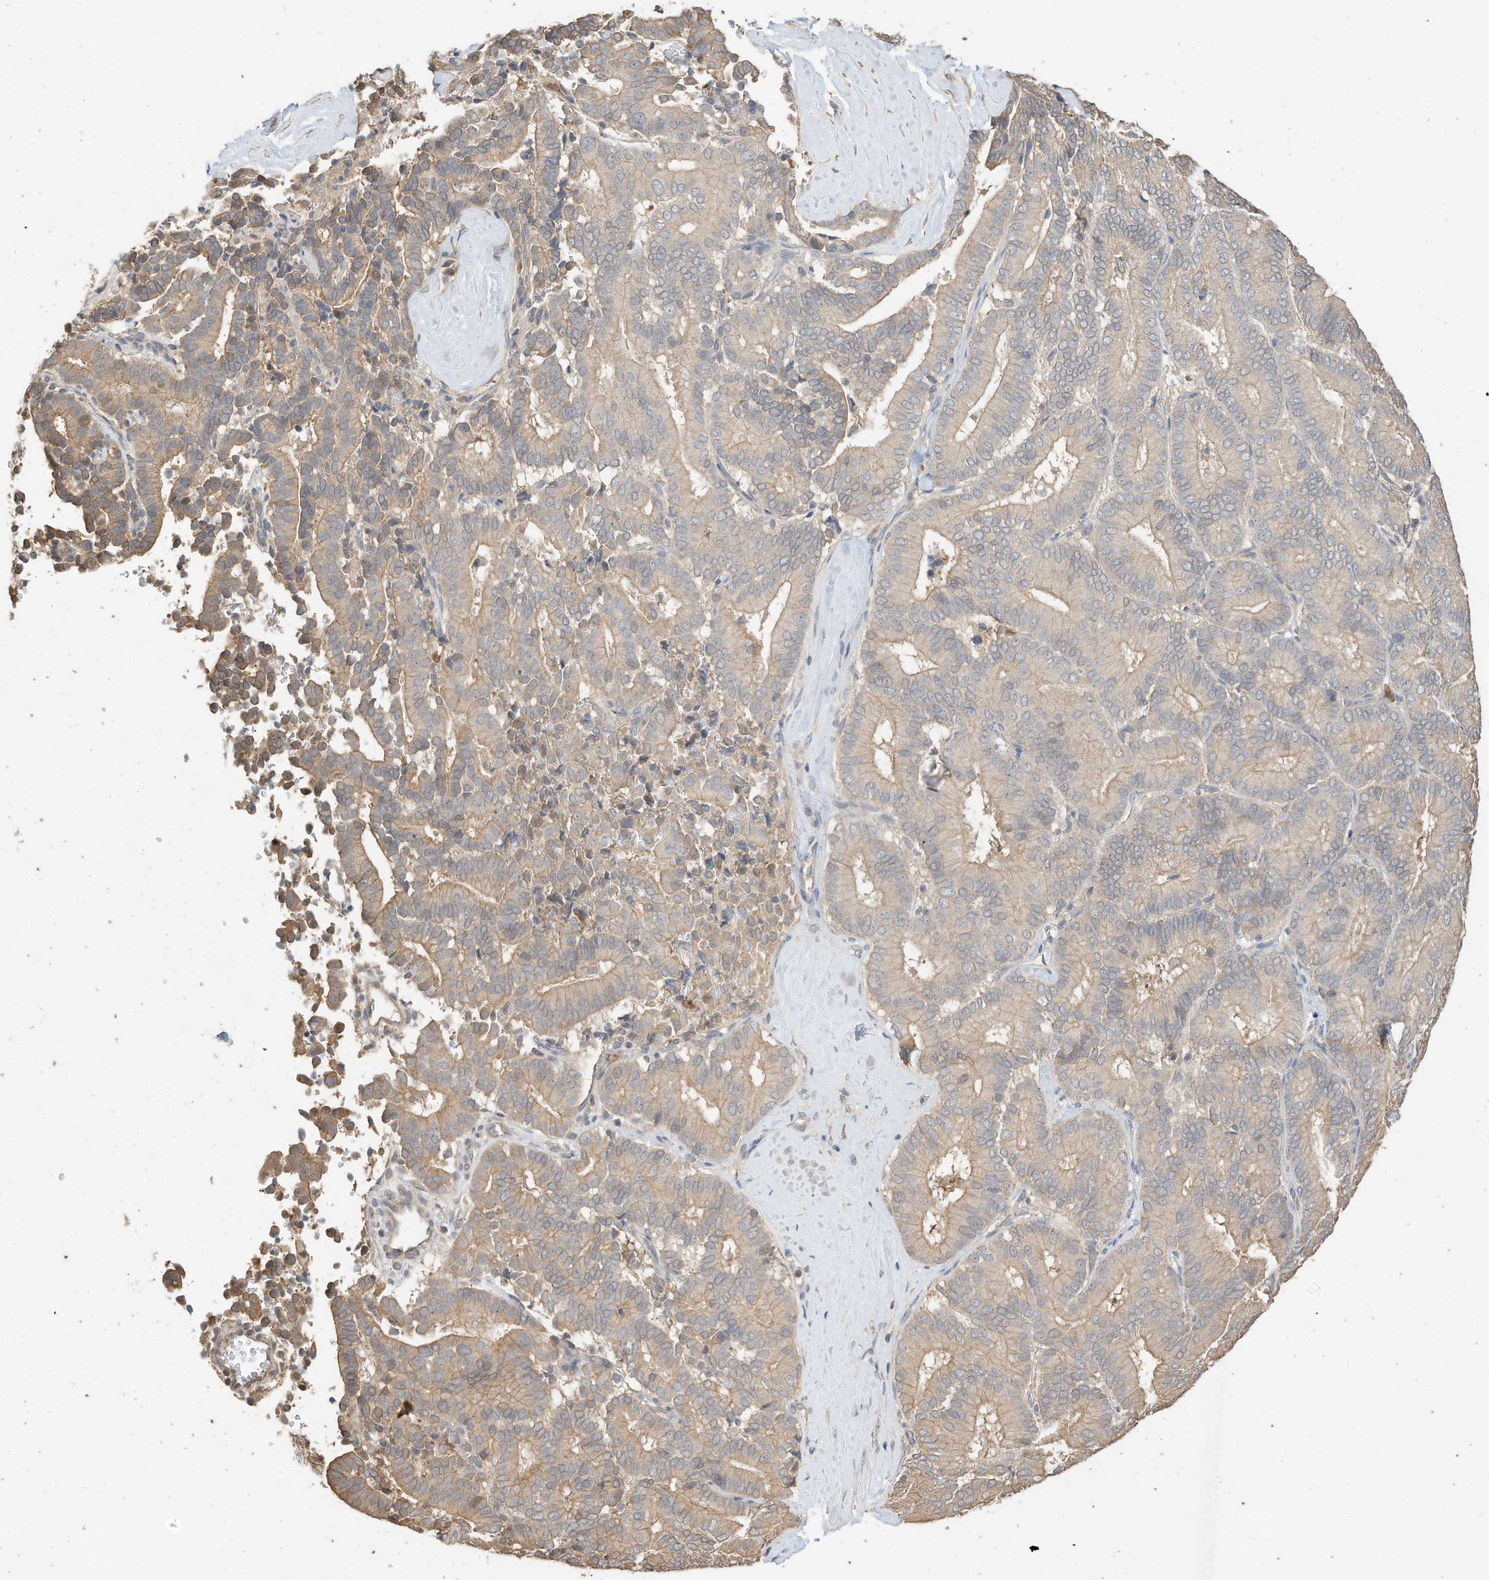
{"staining": {"intensity": "moderate", "quantity": ">75%", "location": "cytoplasmic/membranous"}, "tissue": "liver cancer", "cell_type": "Tumor cells", "image_type": "cancer", "snomed": [{"axis": "morphology", "description": "Cholangiocarcinoma"}, {"axis": "topography", "description": "Liver"}], "caption": "A medium amount of moderate cytoplasmic/membranous expression is present in approximately >75% of tumor cells in liver cancer tissue.", "gene": "OFD1", "patient": {"sex": "female", "age": 75}}